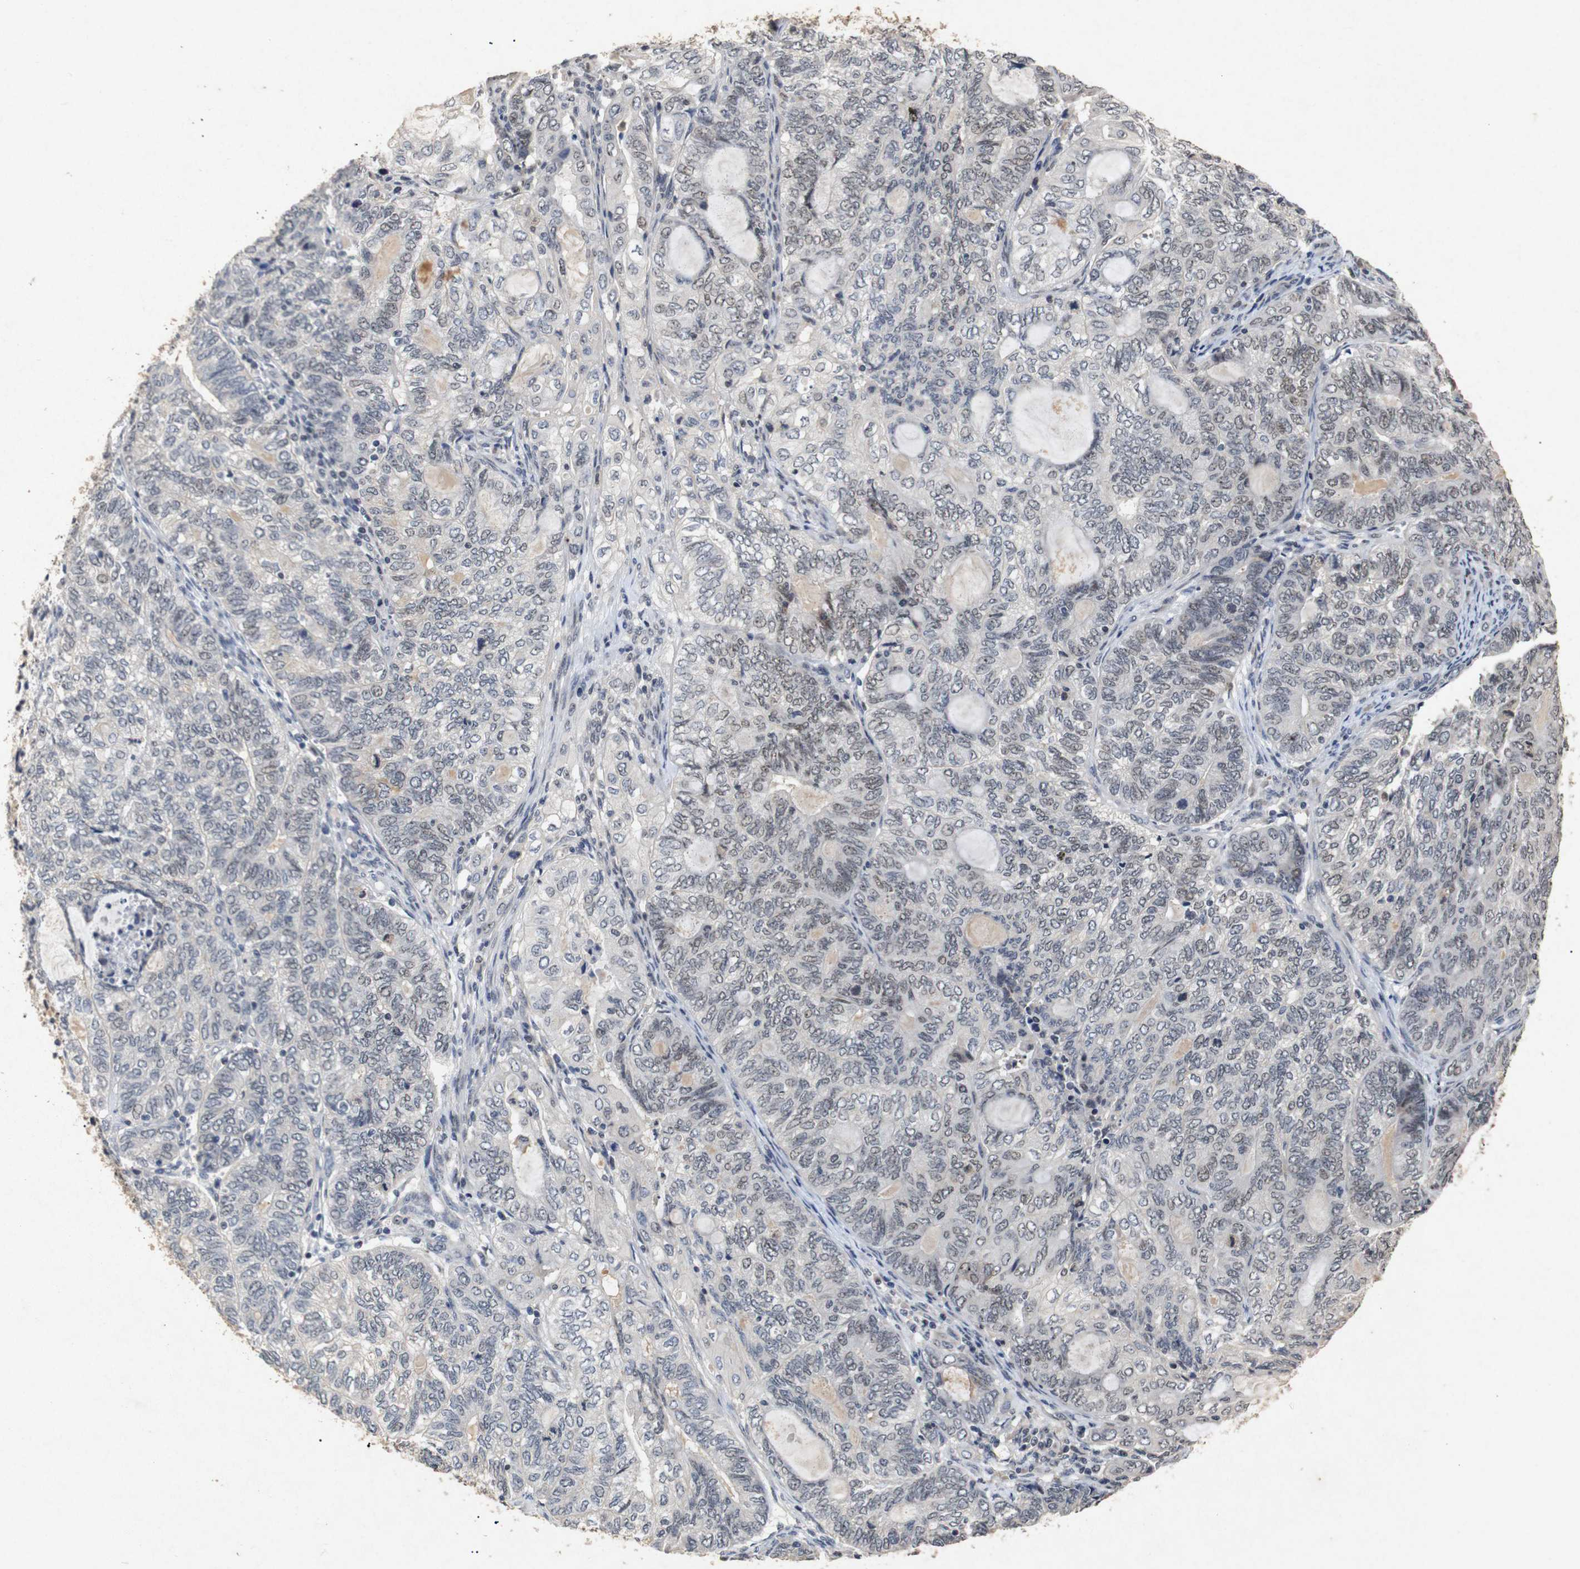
{"staining": {"intensity": "weak", "quantity": "<25%", "location": "nuclear"}, "tissue": "endometrial cancer", "cell_type": "Tumor cells", "image_type": "cancer", "snomed": [{"axis": "morphology", "description": "Adenocarcinoma, NOS"}, {"axis": "topography", "description": "Uterus"}, {"axis": "topography", "description": "Endometrium"}], "caption": "Endometrial adenocarcinoma was stained to show a protein in brown. There is no significant positivity in tumor cells. (Brightfield microscopy of DAB (3,3'-diaminobenzidine) immunohistochemistry at high magnification).", "gene": "PARN", "patient": {"sex": "female", "age": 70}}